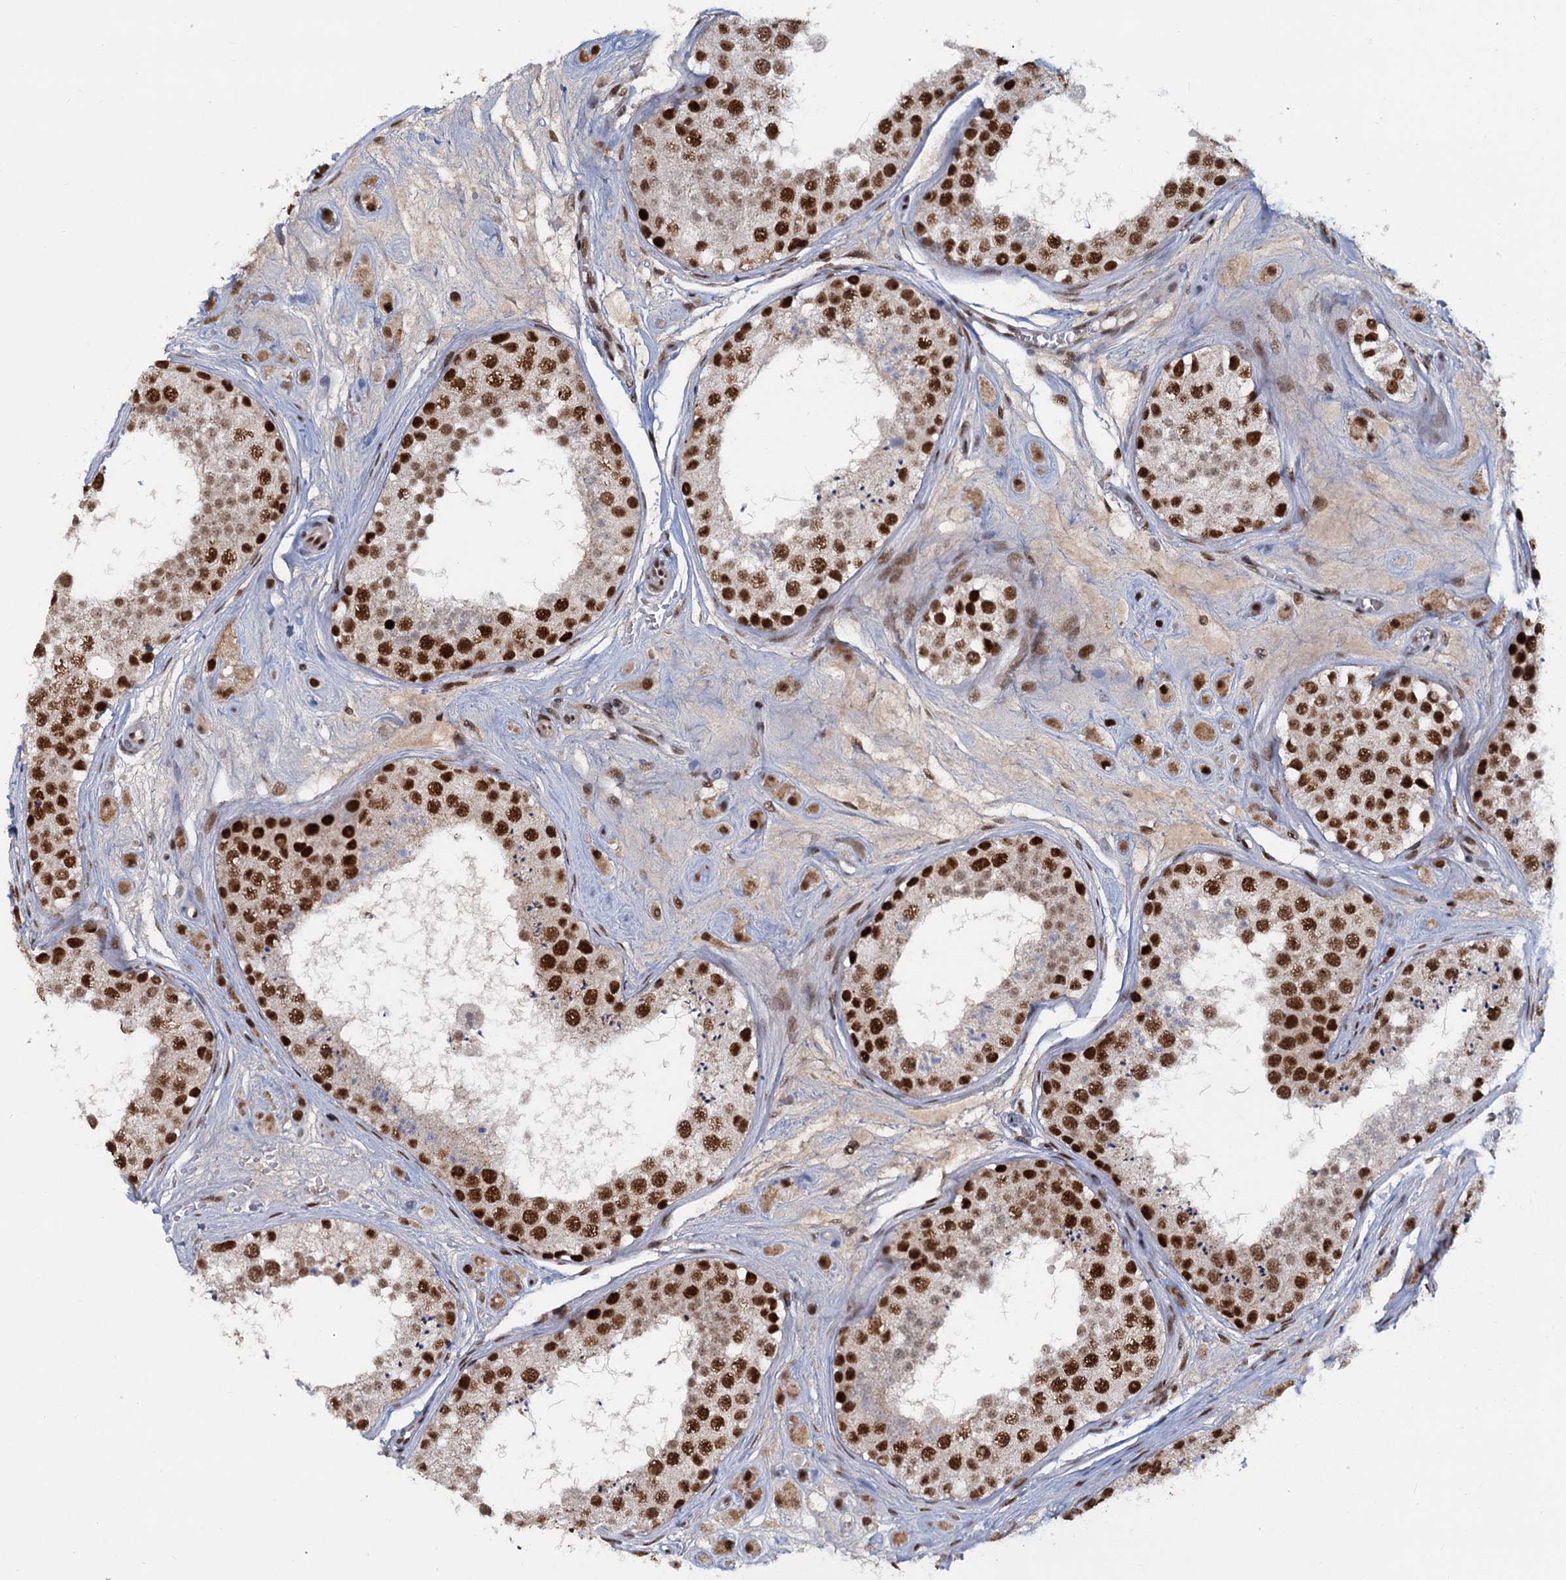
{"staining": {"intensity": "strong", "quantity": ">75%", "location": "nuclear"}, "tissue": "testis", "cell_type": "Cells in seminiferous ducts", "image_type": "normal", "snomed": [{"axis": "morphology", "description": "Normal tissue, NOS"}, {"axis": "topography", "description": "Testis"}], "caption": "A high amount of strong nuclear positivity is seen in approximately >75% of cells in seminiferous ducts in normal testis.", "gene": "WBP4", "patient": {"sex": "male", "age": 25}}